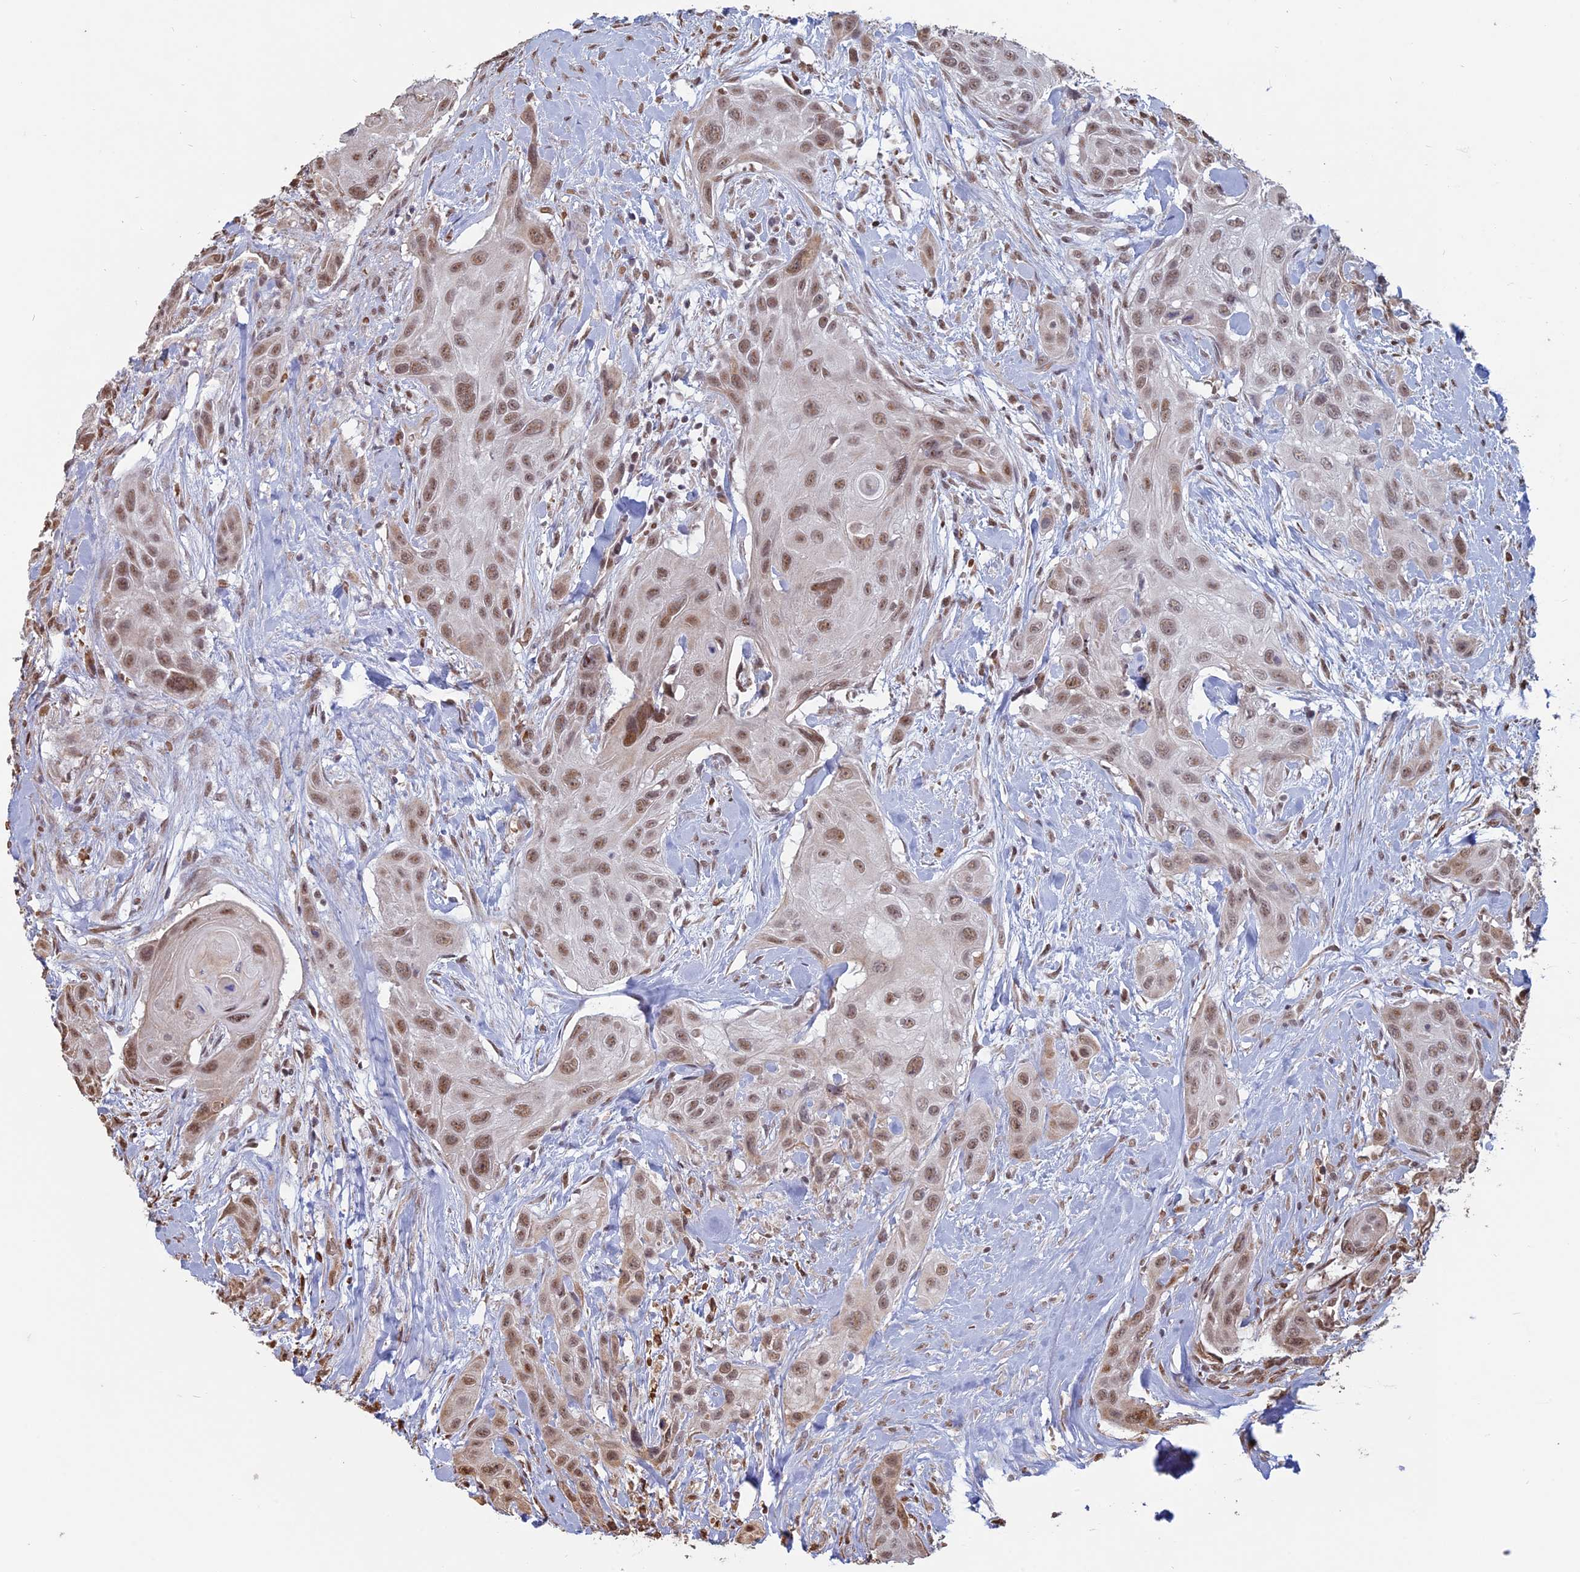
{"staining": {"intensity": "moderate", "quantity": ">75%", "location": "nuclear"}, "tissue": "head and neck cancer", "cell_type": "Tumor cells", "image_type": "cancer", "snomed": [{"axis": "morphology", "description": "Squamous cell carcinoma, NOS"}, {"axis": "topography", "description": "Head-Neck"}], "caption": "Head and neck cancer stained with DAB (3,3'-diaminobenzidine) immunohistochemistry displays medium levels of moderate nuclear positivity in approximately >75% of tumor cells.", "gene": "MFAP1", "patient": {"sex": "male", "age": 81}}